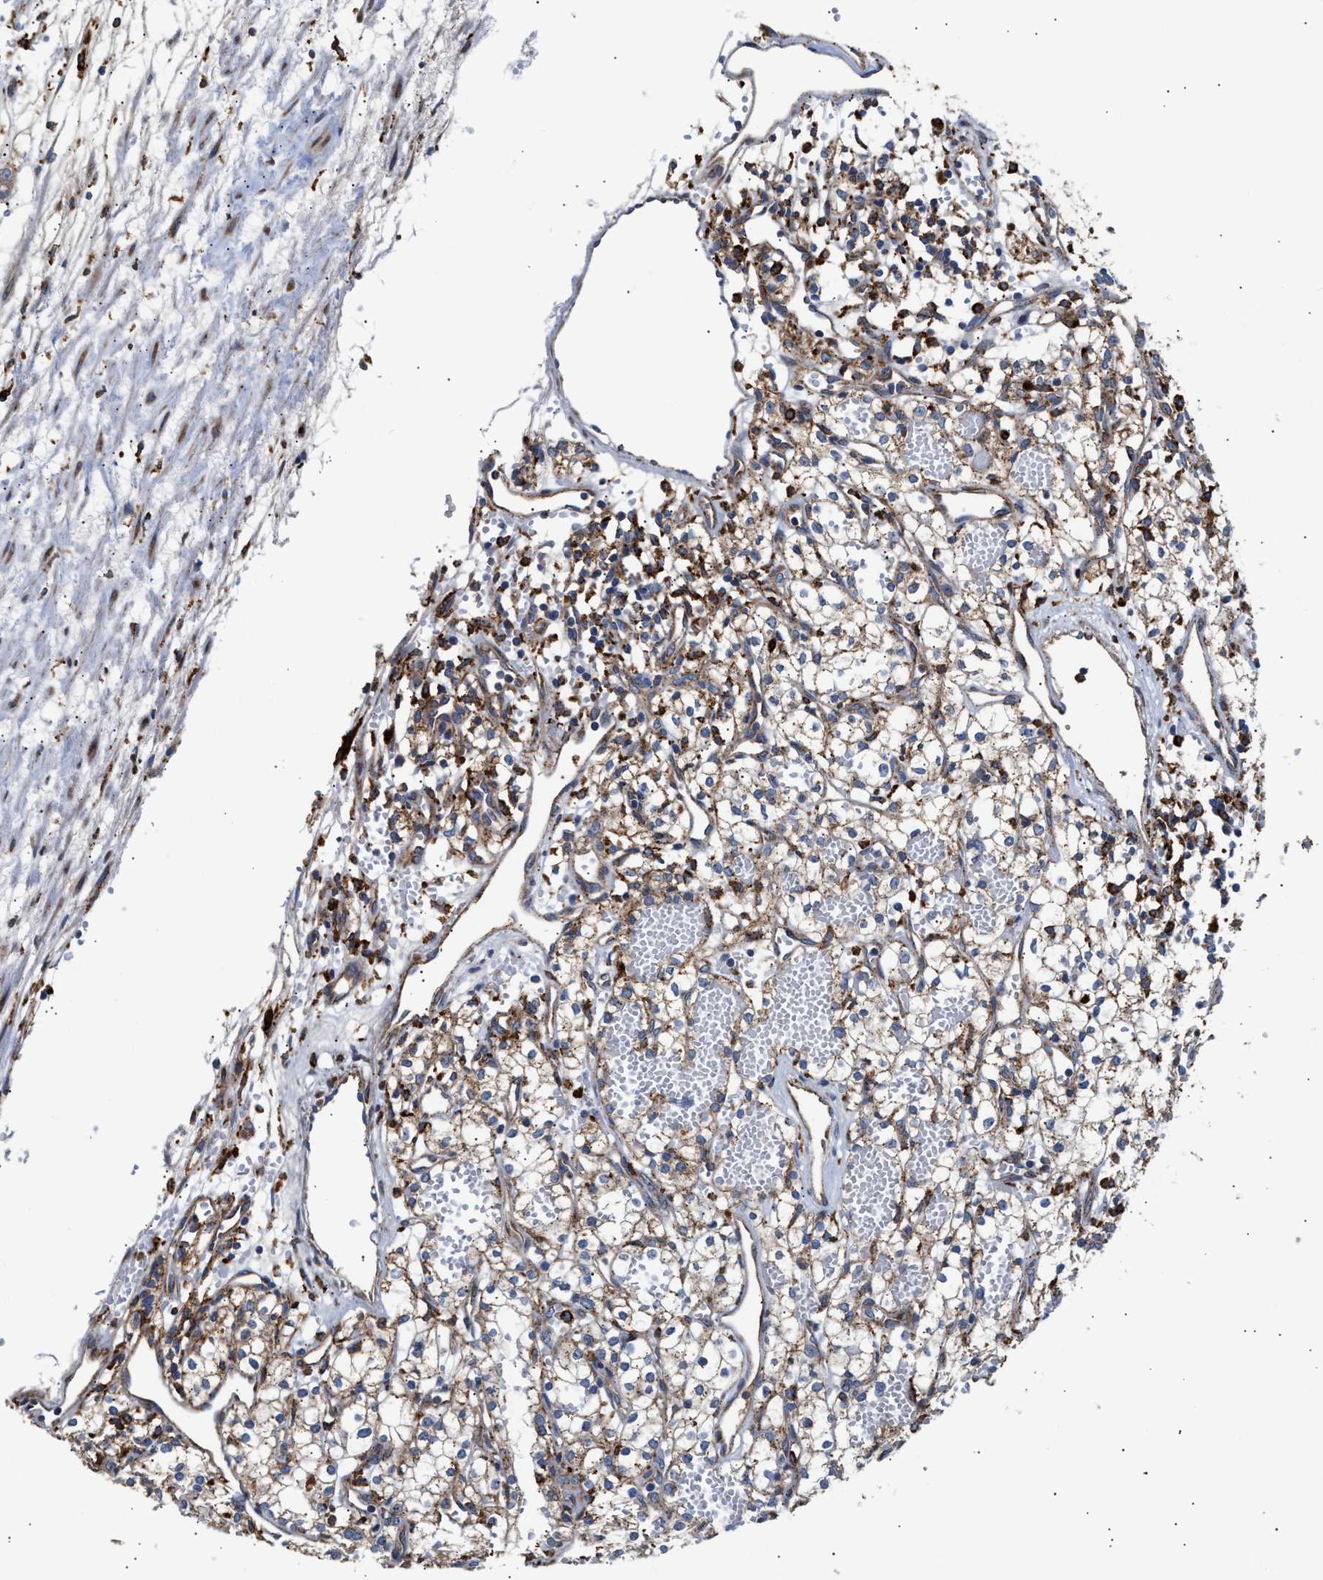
{"staining": {"intensity": "moderate", "quantity": ">75%", "location": "cytoplasmic/membranous"}, "tissue": "renal cancer", "cell_type": "Tumor cells", "image_type": "cancer", "snomed": [{"axis": "morphology", "description": "Adenocarcinoma, NOS"}, {"axis": "topography", "description": "Kidney"}], "caption": "Adenocarcinoma (renal) tissue reveals moderate cytoplasmic/membranous positivity in about >75% of tumor cells The staining is performed using DAB brown chromogen to label protein expression. The nuclei are counter-stained blue using hematoxylin.", "gene": "CCDC146", "patient": {"sex": "male", "age": 59}}